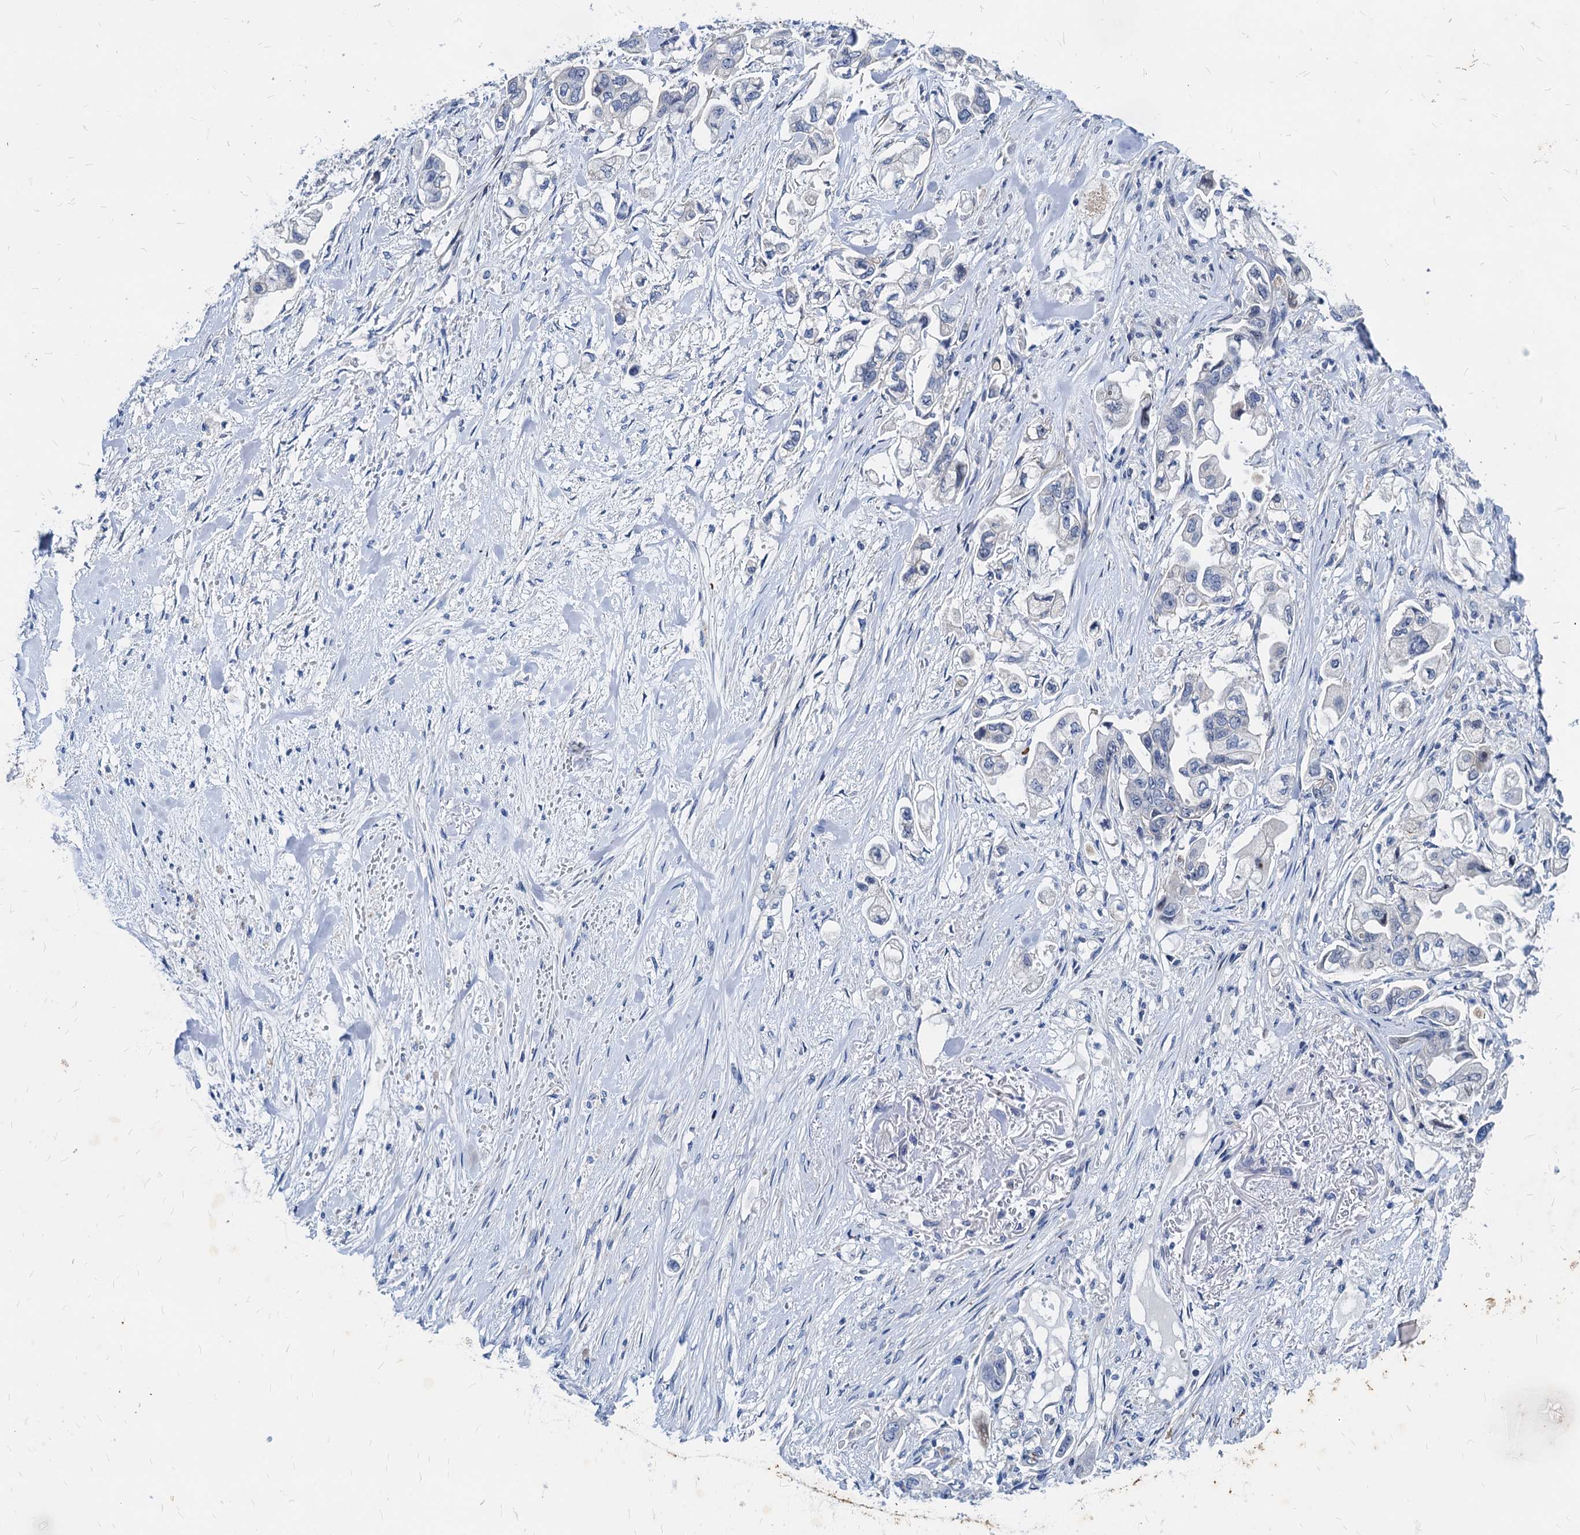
{"staining": {"intensity": "negative", "quantity": "none", "location": "none"}, "tissue": "stomach cancer", "cell_type": "Tumor cells", "image_type": "cancer", "snomed": [{"axis": "morphology", "description": "Adenocarcinoma, NOS"}, {"axis": "topography", "description": "Stomach"}], "caption": "This is a photomicrograph of immunohistochemistry (IHC) staining of stomach adenocarcinoma, which shows no staining in tumor cells. The staining is performed using DAB brown chromogen with nuclei counter-stained in using hematoxylin.", "gene": "HSF2", "patient": {"sex": "male", "age": 62}}